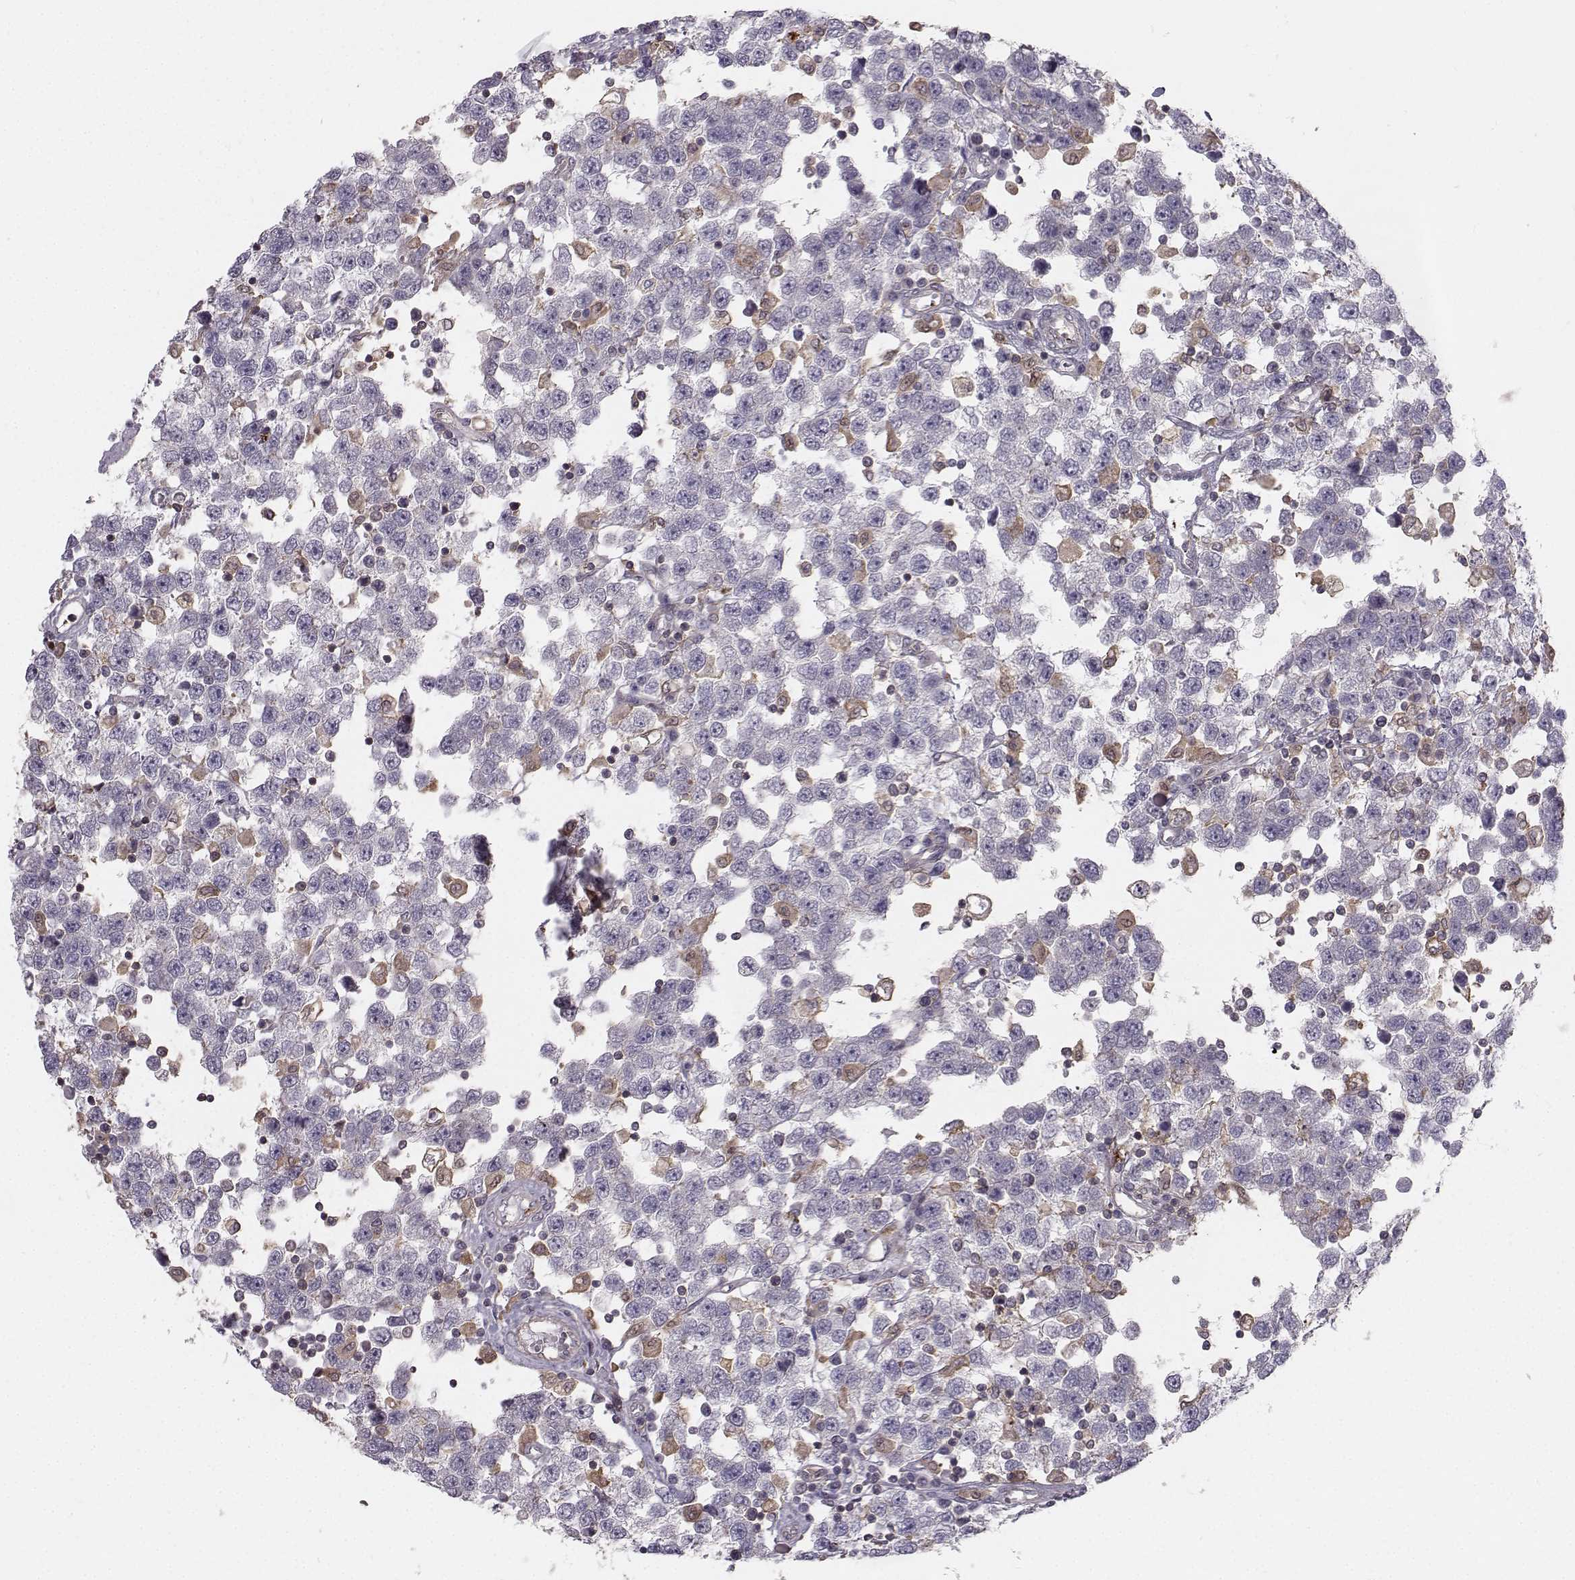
{"staining": {"intensity": "negative", "quantity": "none", "location": "none"}, "tissue": "testis cancer", "cell_type": "Tumor cells", "image_type": "cancer", "snomed": [{"axis": "morphology", "description": "Seminoma, NOS"}, {"axis": "topography", "description": "Testis"}], "caption": "Immunohistochemistry (IHC) histopathology image of neoplastic tissue: testis cancer stained with DAB (3,3'-diaminobenzidine) demonstrates no significant protein expression in tumor cells. (Immunohistochemistry (IHC), brightfield microscopy, high magnification).", "gene": "ASB16", "patient": {"sex": "male", "age": 34}}